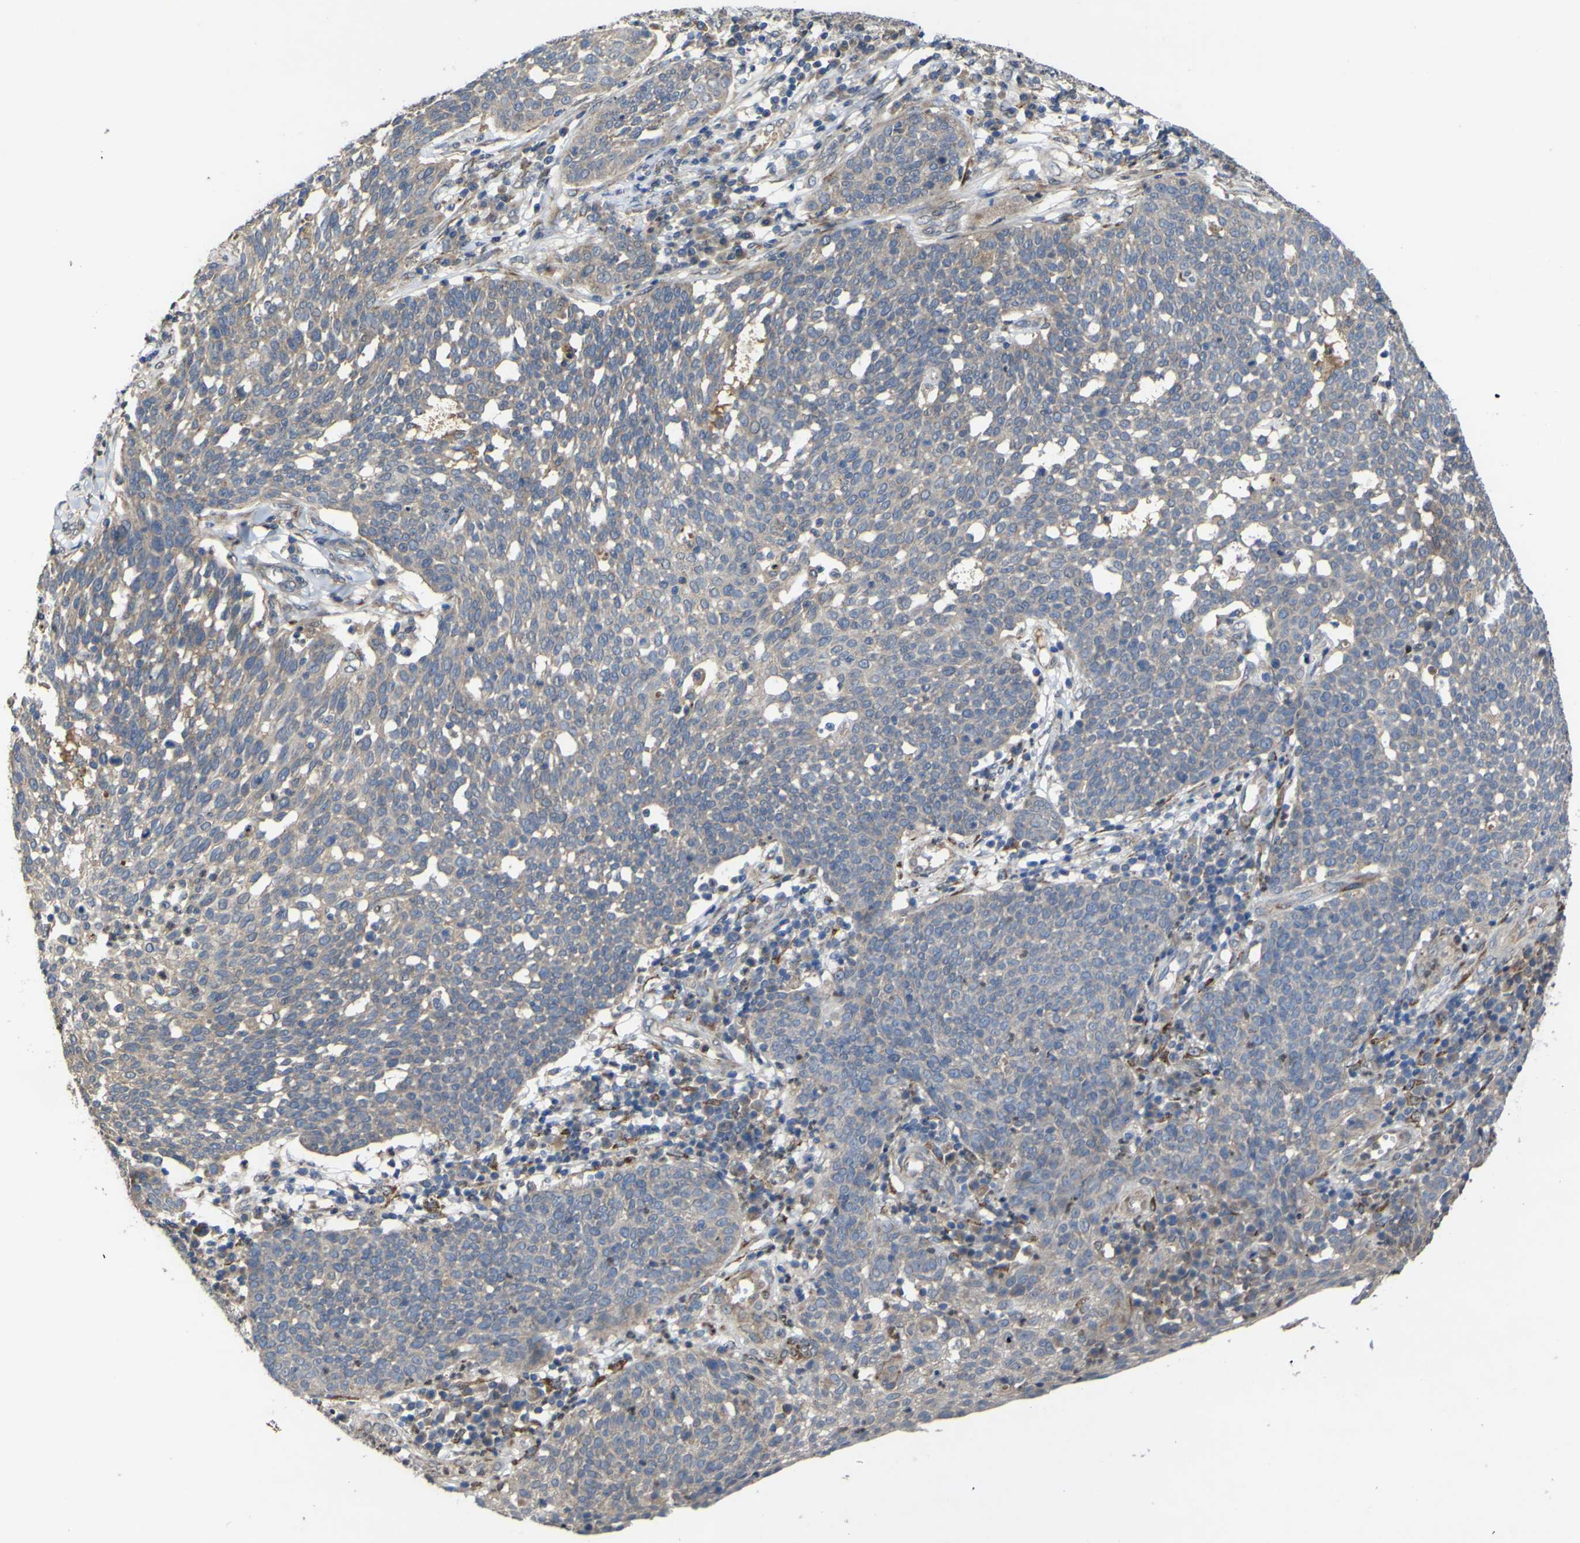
{"staining": {"intensity": "weak", "quantity": ">75%", "location": "cytoplasmic/membranous"}, "tissue": "cervical cancer", "cell_type": "Tumor cells", "image_type": "cancer", "snomed": [{"axis": "morphology", "description": "Squamous cell carcinoma, NOS"}, {"axis": "topography", "description": "Cervix"}], "caption": "Protein analysis of cervical squamous cell carcinoma tissue displays weak cytoplasmic/membranous staining in about >75% of tumor cells.", "gene": "IRAK2", "patient": {"sex": "female", "age": 34}}